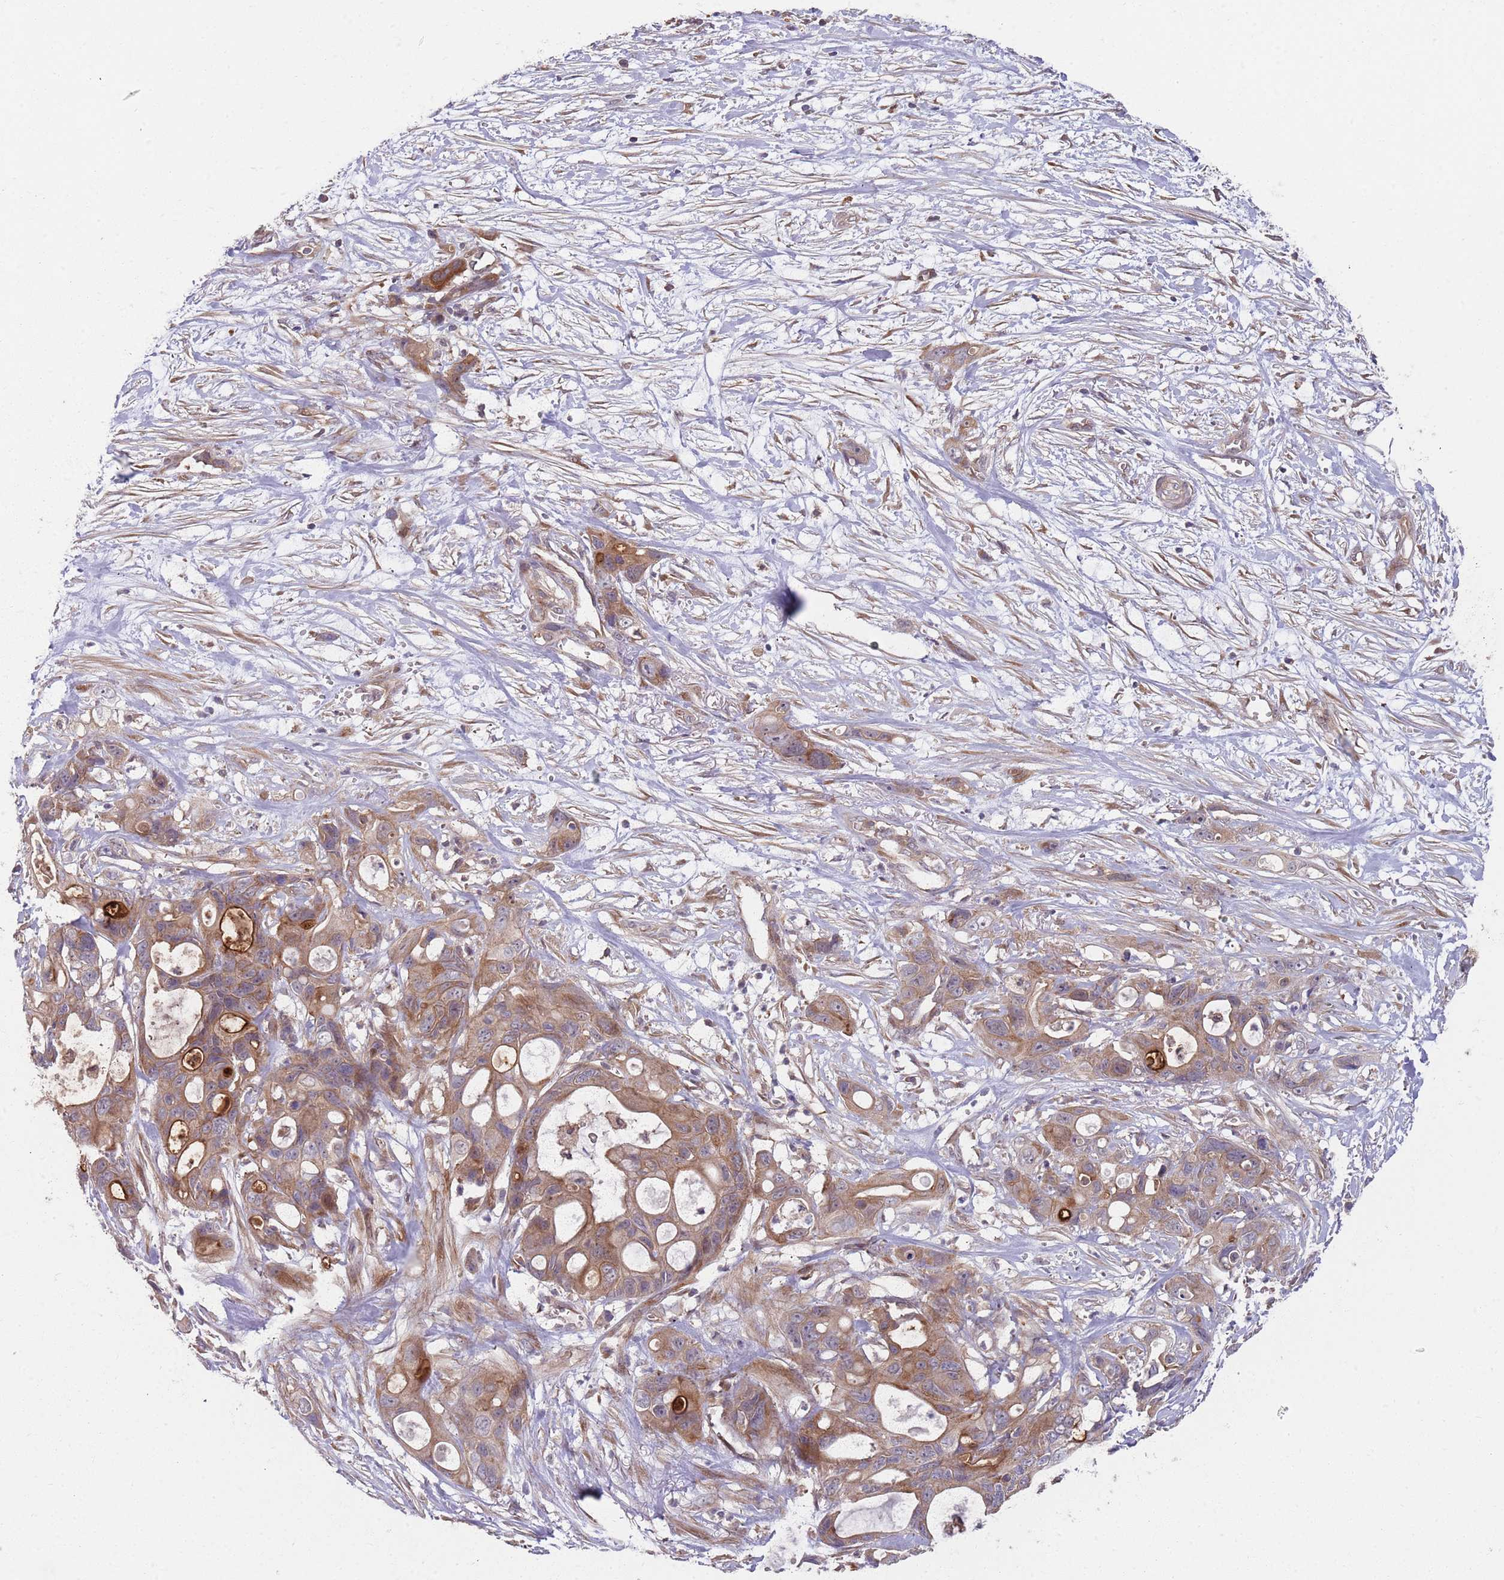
{"staining": {"intensity": "moderate", "quantity": ">75%", "location": "cytoplasmic/membranous"}, "tissue": "ovarian cancer", "cell_type": "Tumor cells", "image_type": "cancer", "snomed": [{"axis": "morphology", "description": "Cystadenocarcinoma, mucinous, NOS"}, {"axis": "topography", "description": "Ovary"}], "caption": "Protein staining exhibits moderate cytoplasmic/membranous expression in approximately >75% of tumor cells in ovarian mucinous cystadenocarcinoma. Nuclei are stained in blue.", "gene": "GGA1", "patient": {"sex": "female", "age": 70}}